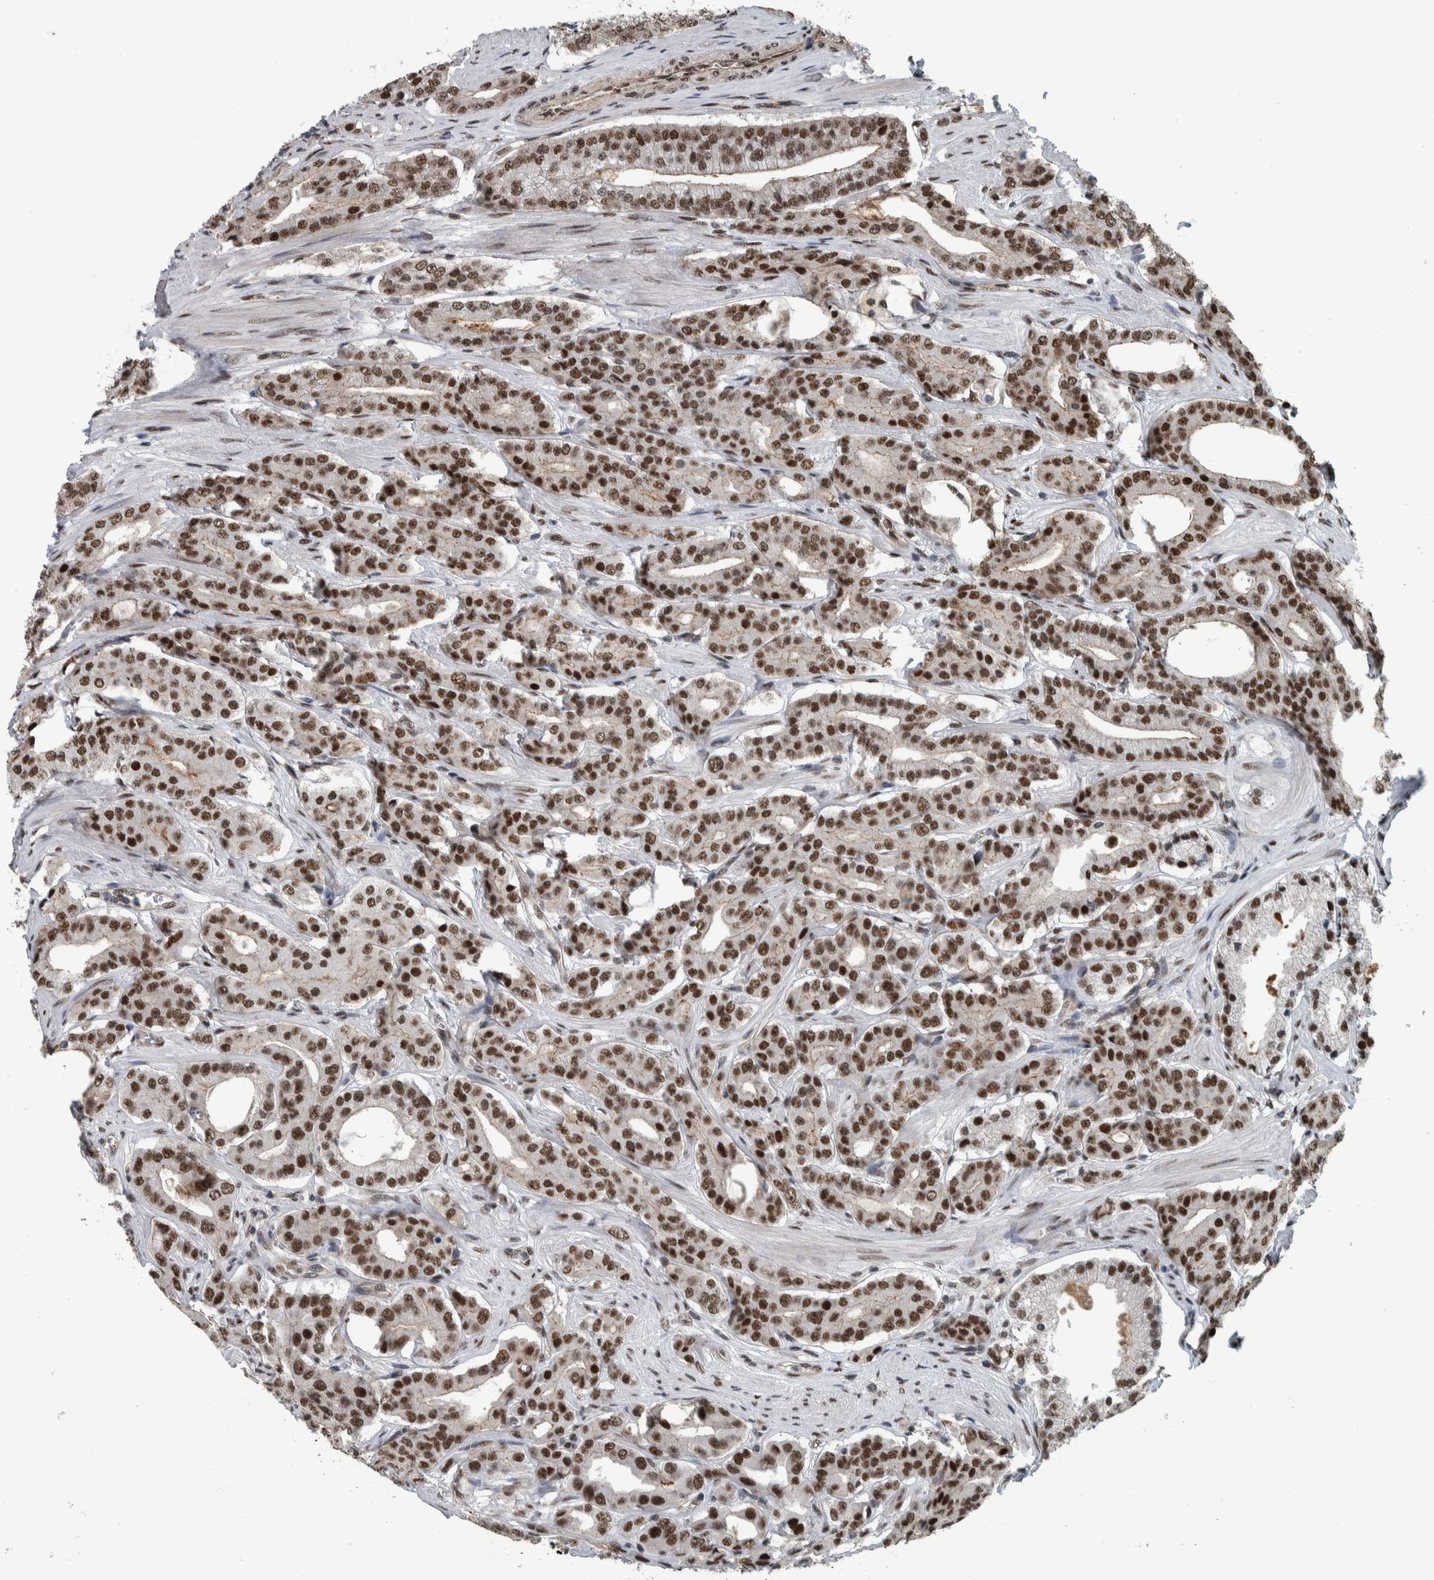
{"staining": {"intensity": "strong", "quantity": ">75%", "location": "nuclear"}, "tissue": "prostate cancer", "cell_type": "Tumor cells", "image_type": "cancer", "snomed": [{"axis": "morphology", "description": "Adenocarcinoma, High grade"}, {"axis": "topography", "description": "Prostate"}], "caption": "Protein expression analysis of human prostate cancer (adenocarcinoma (high-grade)) reveals strong nuclear staining in about >75% of tumor cells.", "gene": "FAM135B", "patient": {"sex": "male", "age": 71}}